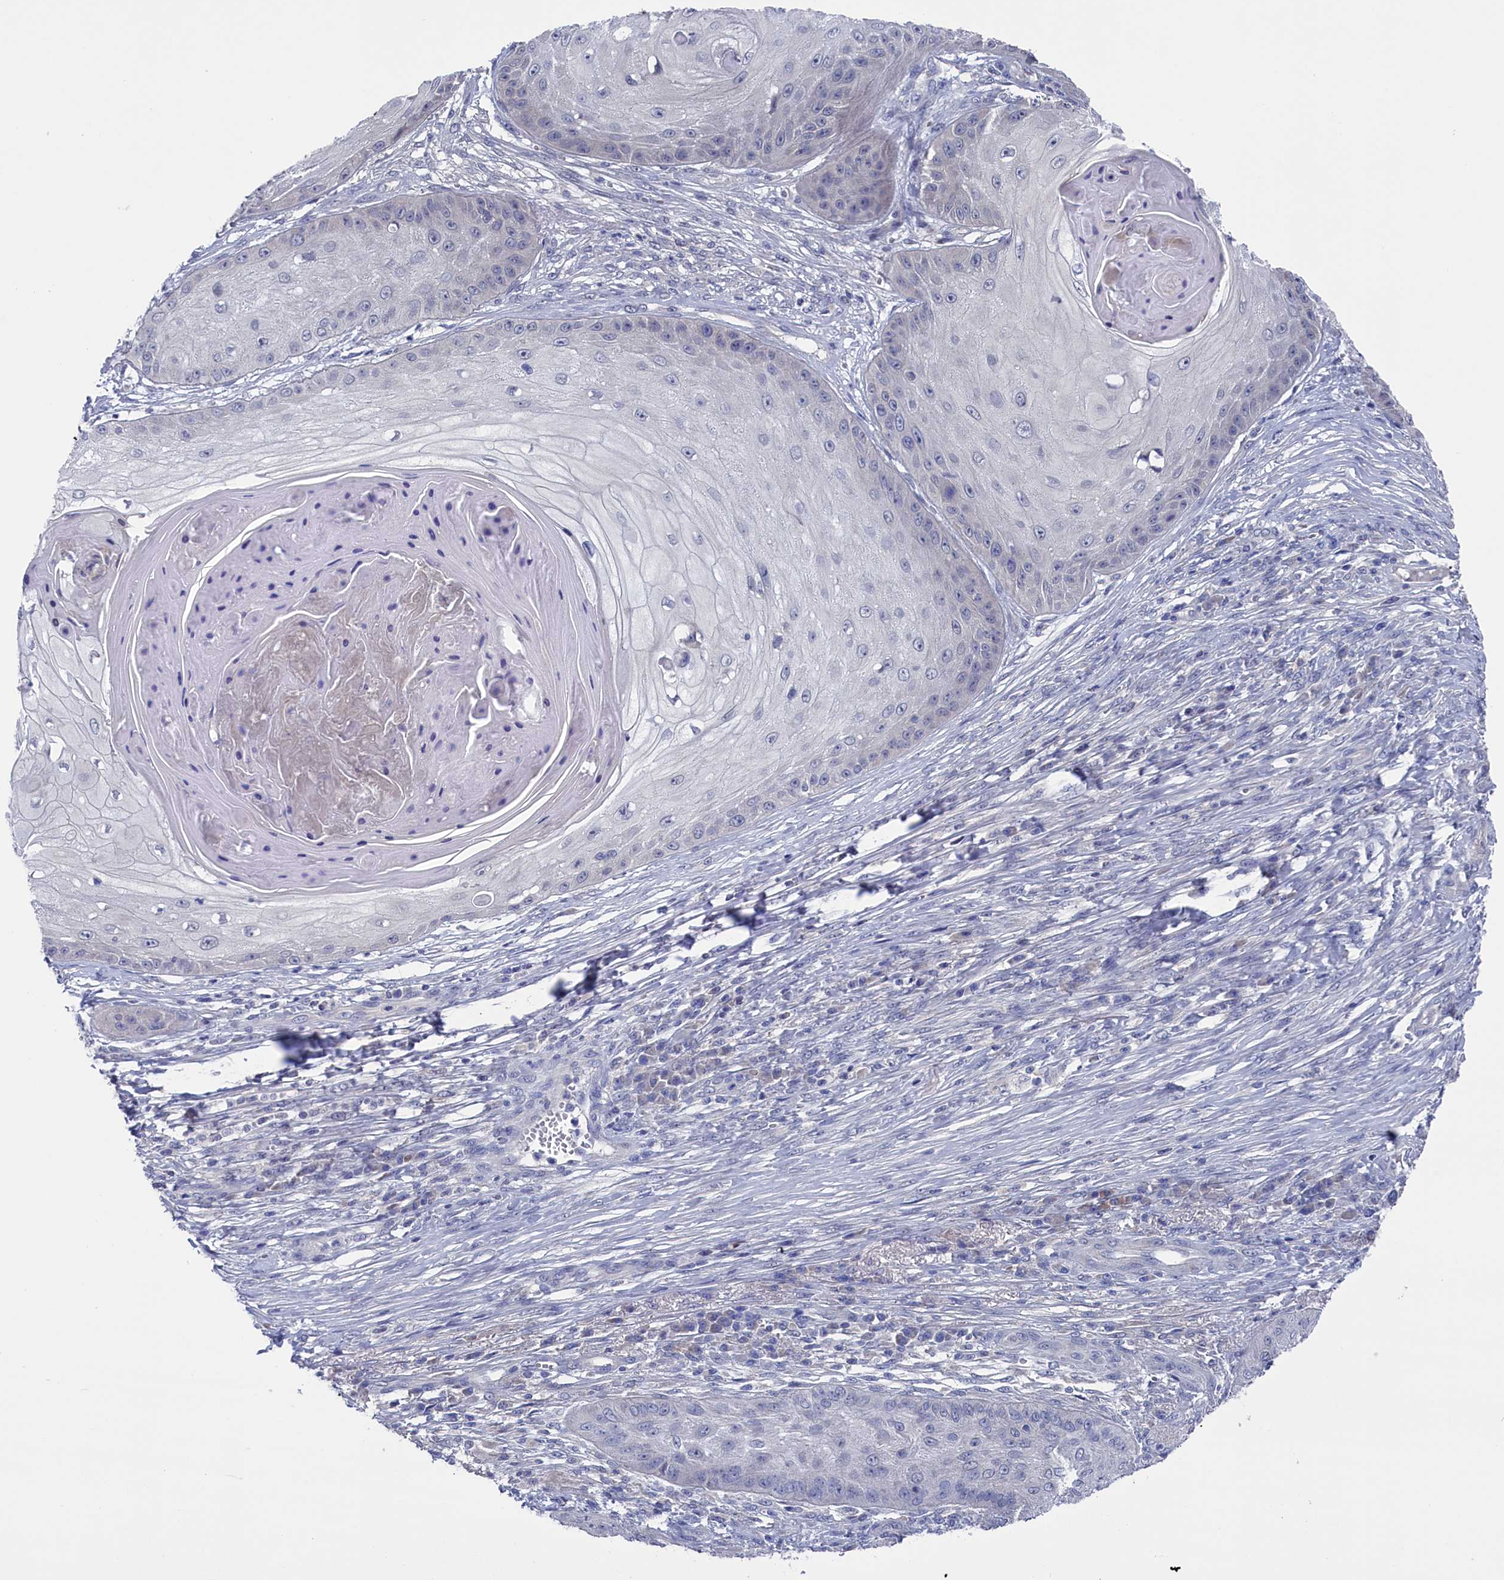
{"staining": {"intensity": "negative", "quantity": "none", "location": "none"}, "tissue": "skin cancer", "cell_type": "Tumor cells", "image_type": "cancer", "snomed": [{"axis": "morphology", "description": "Squamous cell carcinoma, NOS"}, {"axis": "topography", "description": "Skin"}], "caption": "Immunohistochemistry of human skin cancer (squamous cell carcinoma) exhibits no staining in tumor cells. Brightfield microscopy of immunohistochemistry (IHC) stained with DAB (brown) and hematoxylin (blue), captured at high magnification.", "gene": "SPATA13", "patient": {"sex": "male", "age": 70}}